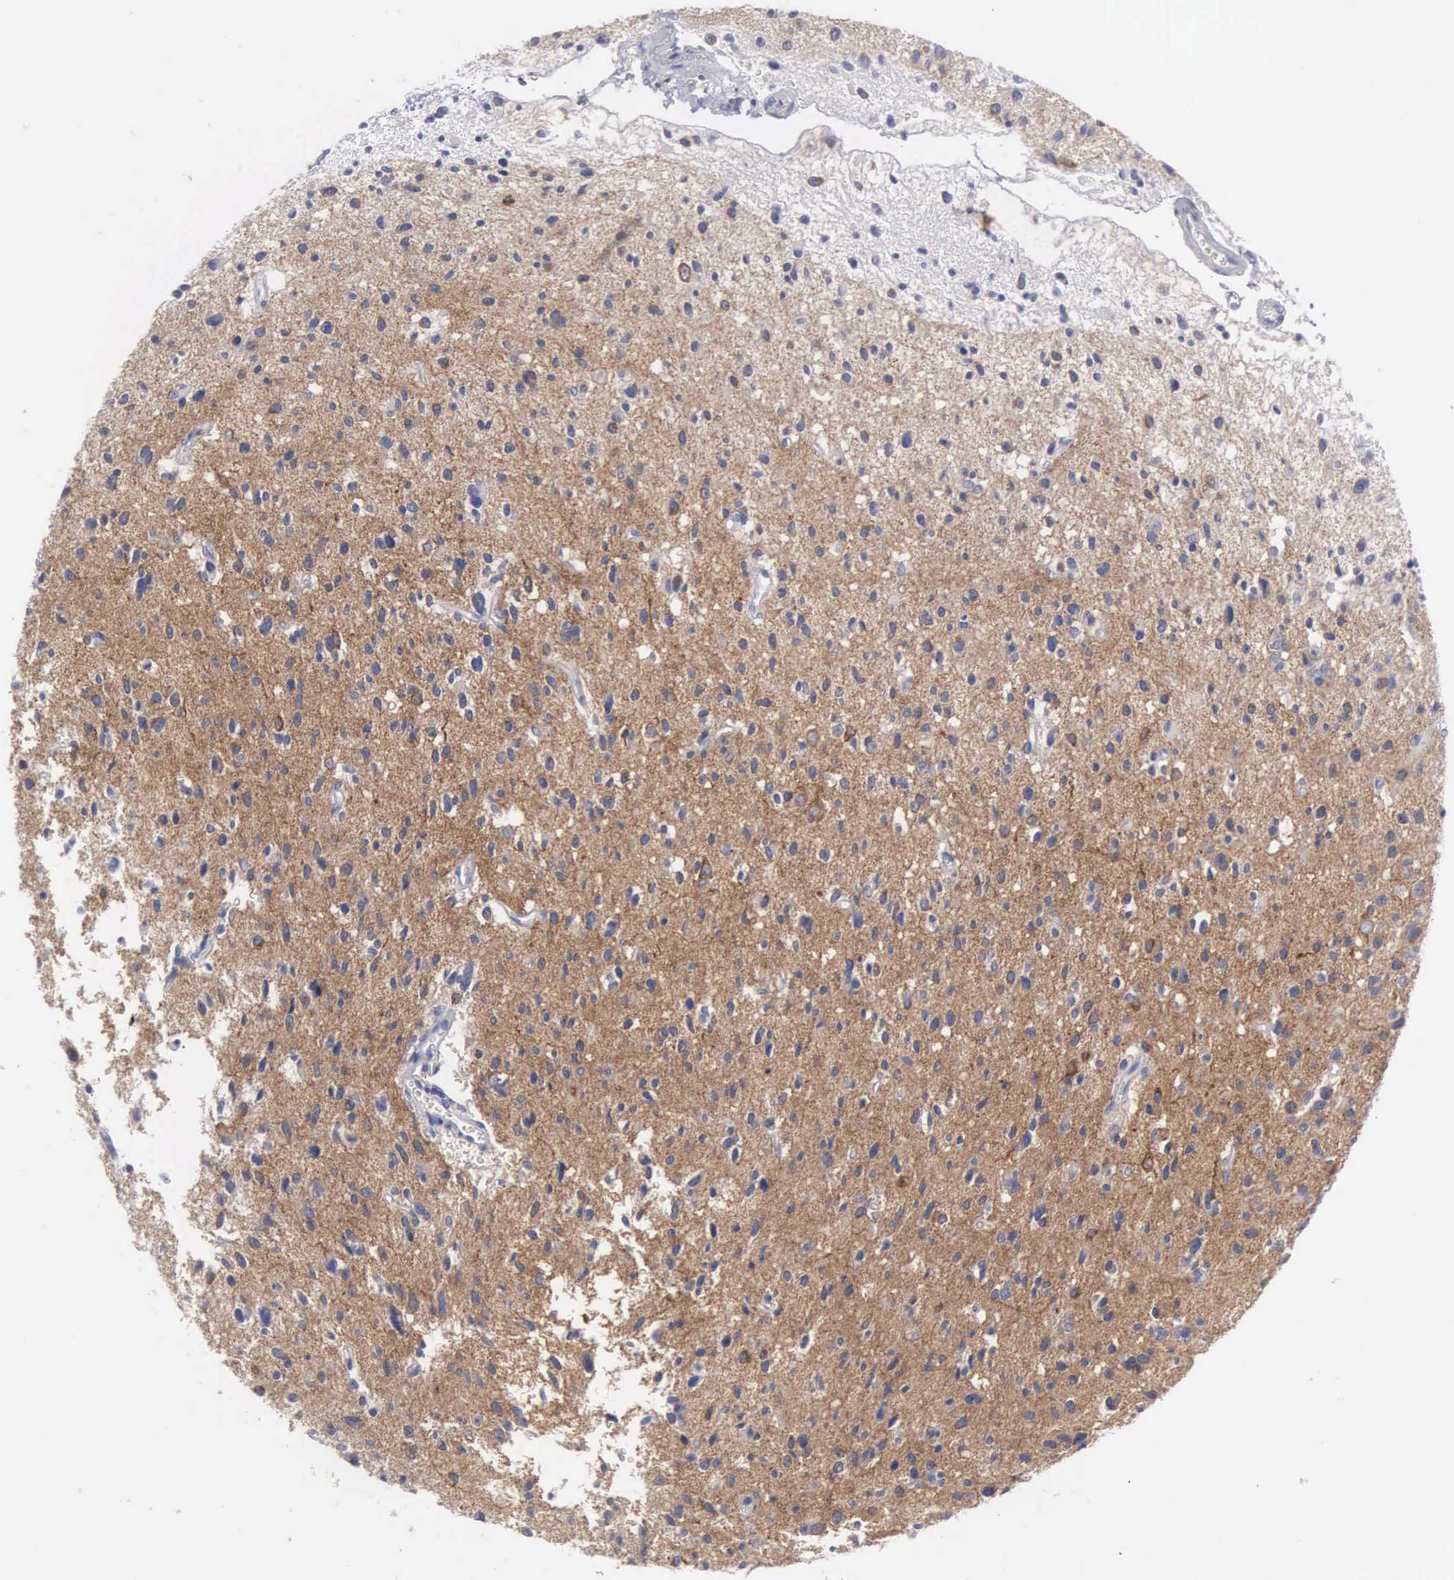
{"staining": {"intensity": "moderate", "quantity": ">75%", "location": "cytoplasmic/membranous"}, "tissue": "glioma", "cell_type": "Tumor cells", "image_type": "cancer", "snomed": [{"axis": "morphology", "description": "Glioma, malignant, Low grade"}, {"axis": "topography", "description": "Brain"}], "caption": "Immunohistochemical staining of human glioma reveals medium levels of moderate cytoplasmic/membranous staining in about >75% of tumor cells.", "gene": "CEP170B", "patient": {"sex": "female", "age": 46}}